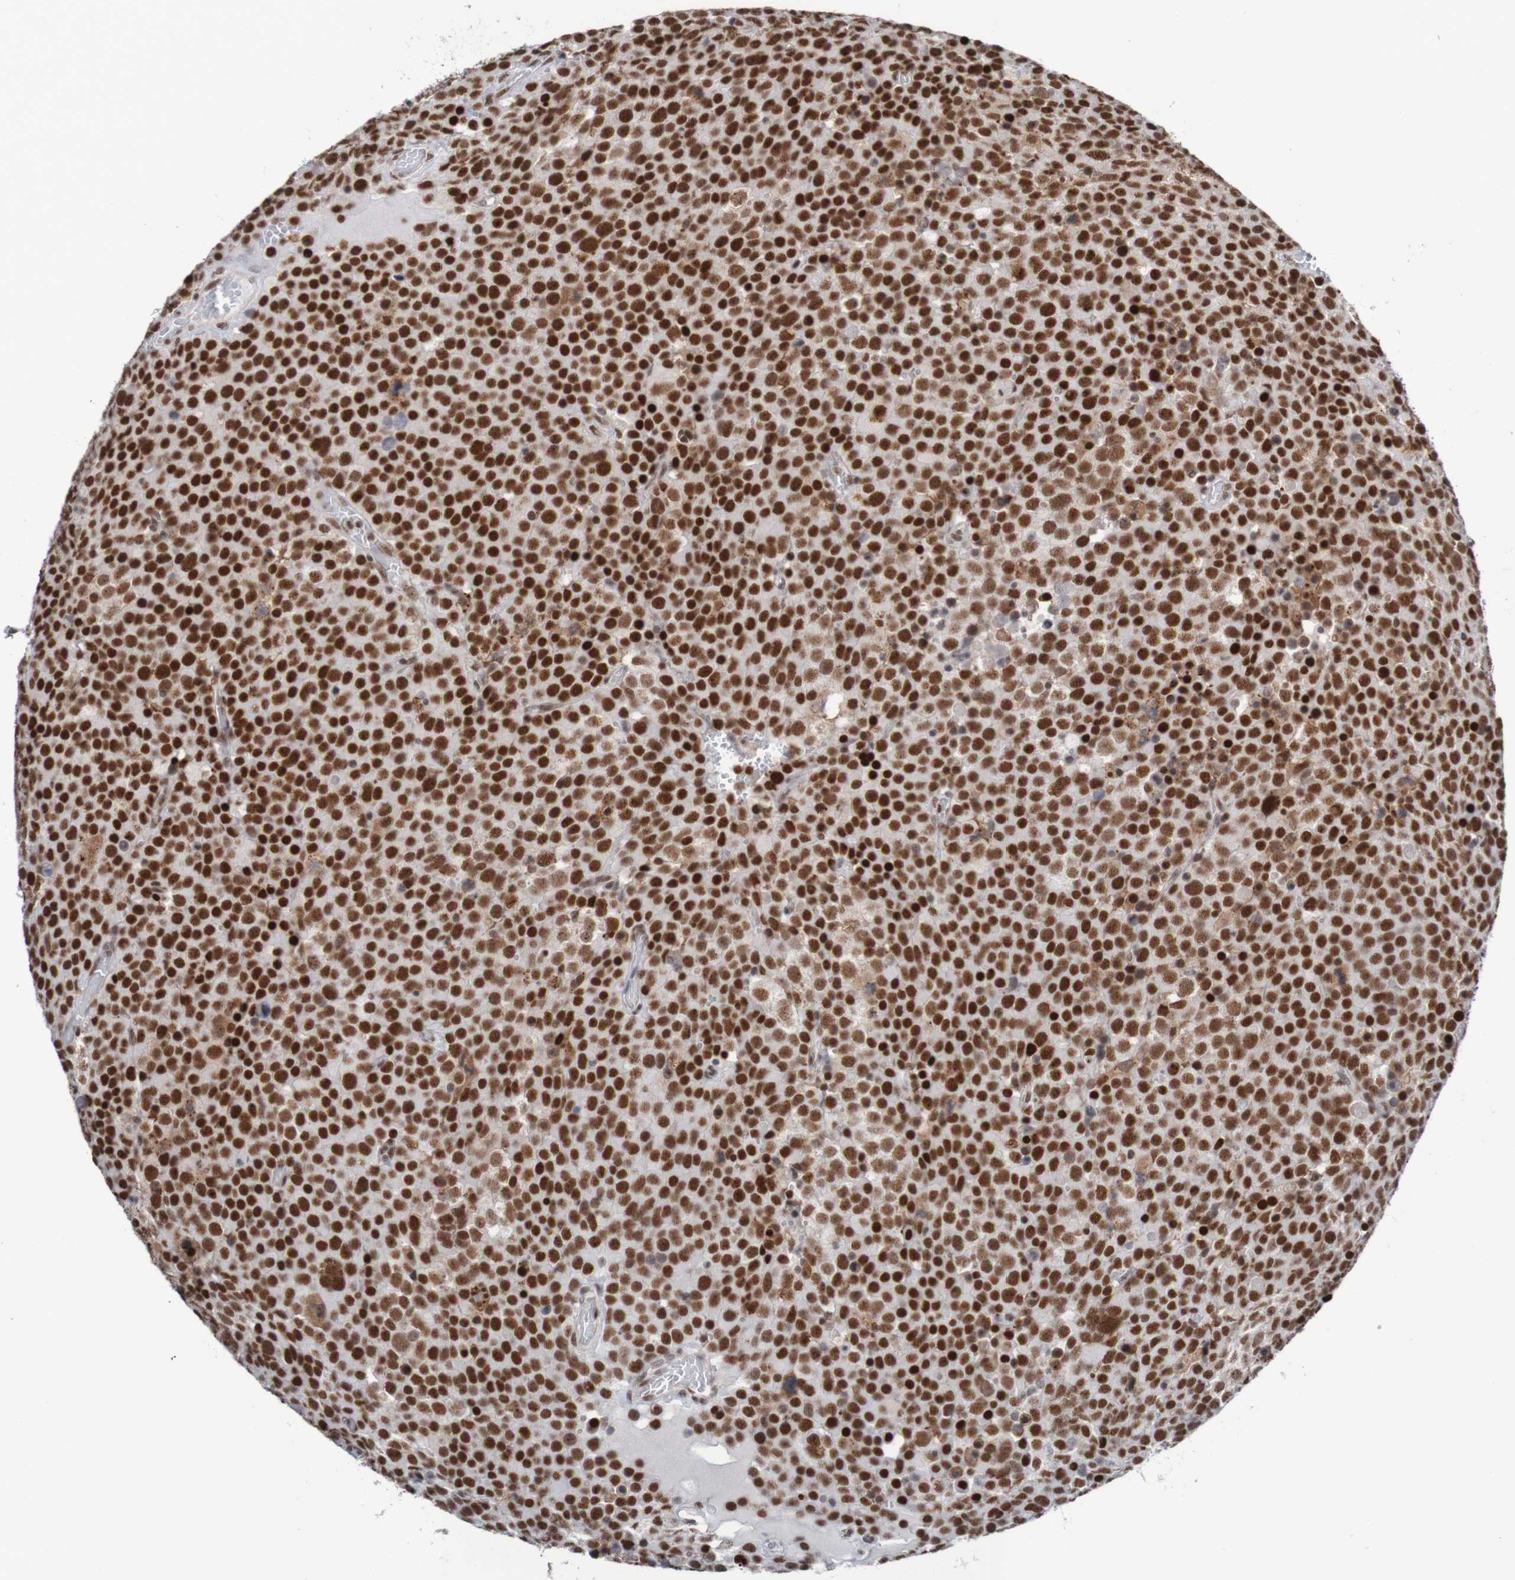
{"staining": {"intensity": "strong", "quantity": ">75%", "location": "nuclear"}, "tissue": "testis cancer", "cell_type": "Tumor cells", "image_type": "cancer", "snomed": [{"axis": "morphology", "description": "Seminoma, NOS"}, {"axis": "topography", "description": "Testis"}], "caption": "Testis cancer (seminoma) was stained to show a protein in brown. There is high levels of strong nuclear staining in approximately >75% of tumor cells.", "gene": "CDC5L", "patient": {"sex": "male", "age": 71}}